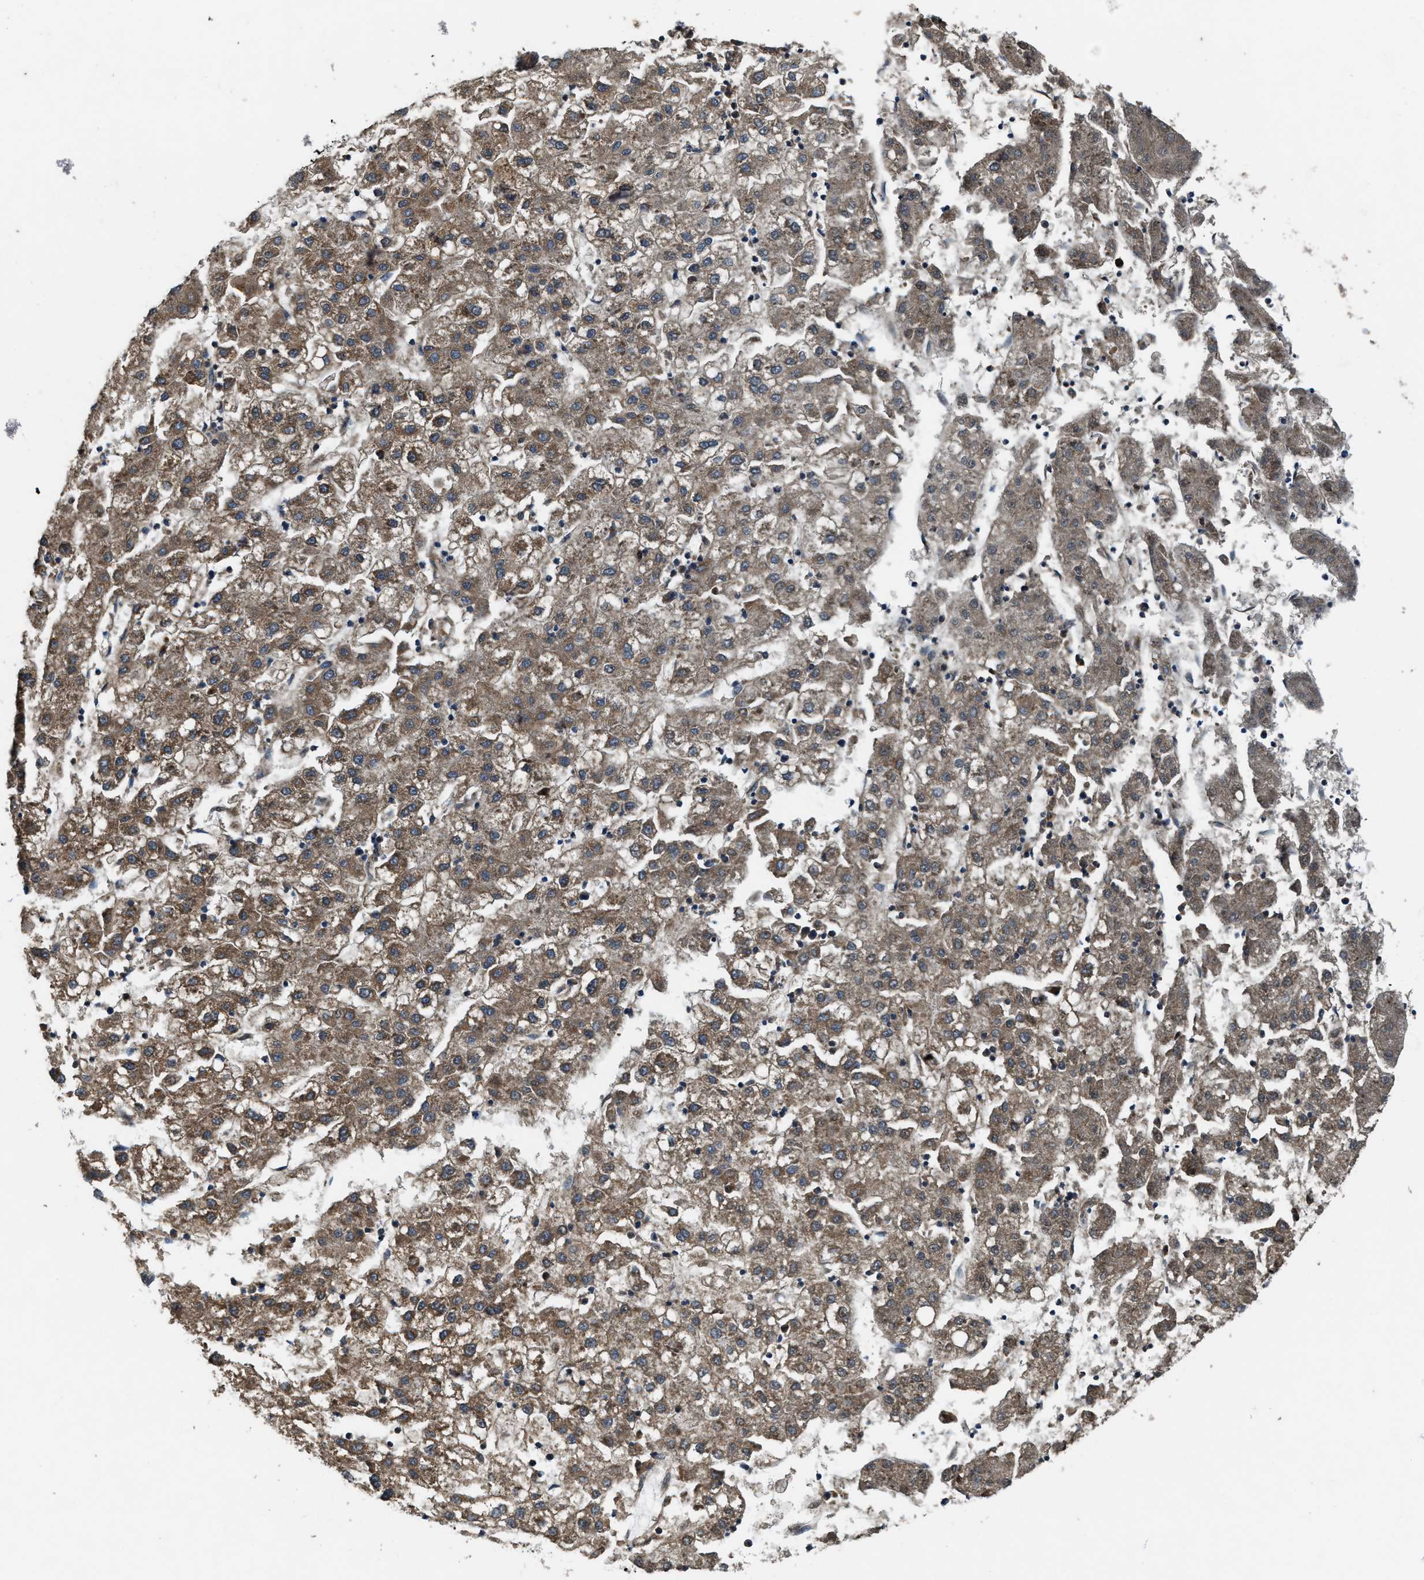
{"staining": {"intensity": "moderate", "quantity": ">75%", "location": "cytoplasmic/membranous"}, "tissue": "liver cancer", "cell_type": "Tumor cells", "image_type": "cancer", "snomed": [{"axis": "morphology", "description": "Carcinoma, Hepatocellular, NOS"}, {"axis": "topography", "description": "Liver"}], "caption": "Immunohistochemistry (IHC) (DAB (3,3'-diaminobenzidine)) staining of hepatocellular carcinoma (liver) demonstrates moderate cytoplasmic/membranous protein expression in approximately >75% of tumor cells.", "gene": "PDP2", "patient": {"sex": "male", "age": 72}}